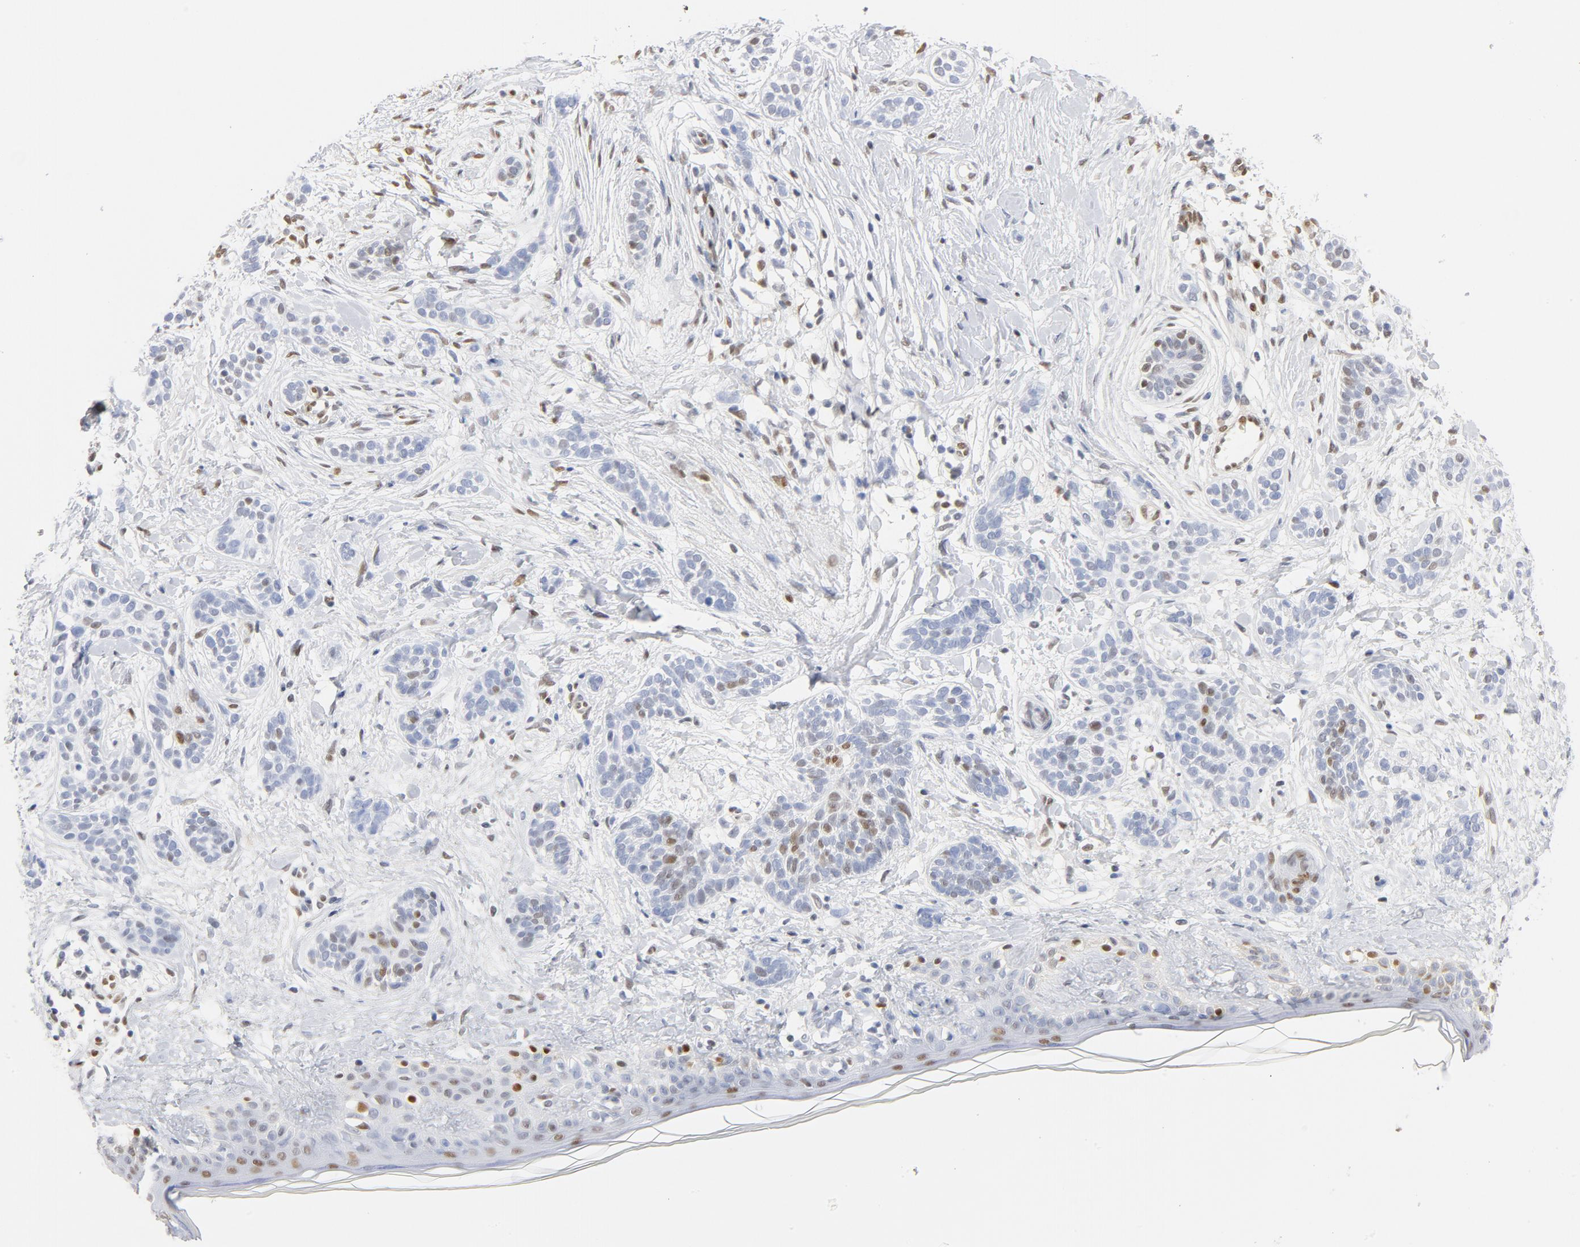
{"staining": {"intensity": "moderate", "quantity": "25%-75%", "location": "nuclear"}, "tissue": "skin cancer", "cell_type": "Tumor cells", "image_type": "cancer", "snomed": [{"axis": "morphology", "description": "Normal tissue, NOS"}, {"axis": "morphology", "description": "Basal cell carcinoma"}, {"axis": "topography", "description": "Skin"}], "caption": "Skin basal cell carcinoma stained with DAB IHC demonstrates medium levels of moderate nuclear expression in about 25%-75% of tumor cells.", "gene": "CDKN1B", "patient": {"sex": "male", "age": 63}}